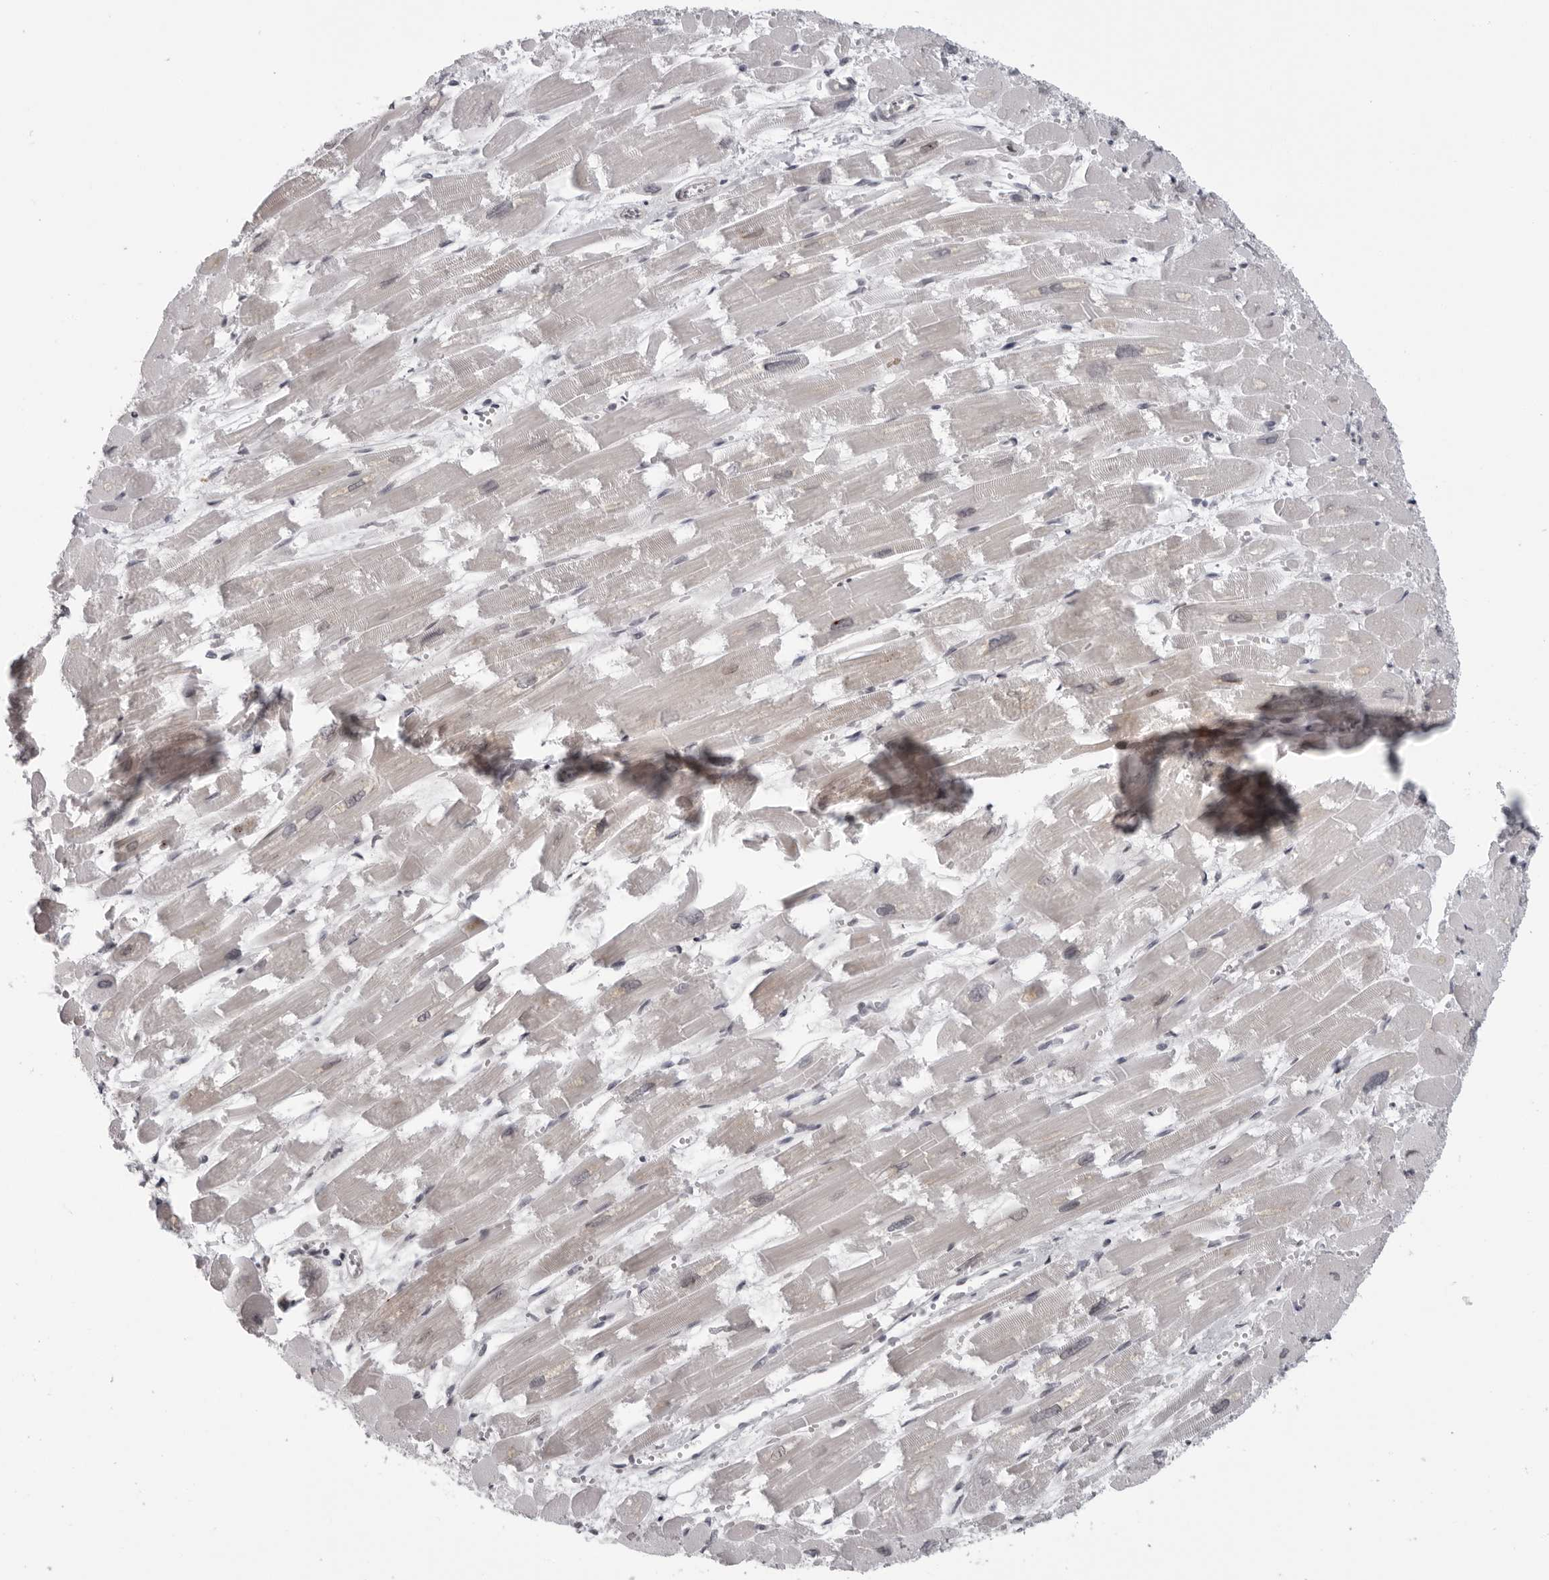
{"staining": {"intensity": "moderate", "quantity": "<25%", "location": "cytoplasmic/membranous"}, "tissue": "heart muscle", "cell_type": "Cardiomyocytes", "image_type": "normal", "snomed": [{"axis": "morphology", "description": "Normal tissue, NOS"}, {"axis": "topography", "description": "Heart"}], "caption": "Heart muscle stained for a protein reveals moderate cytoplasmic/membranous positivity in cardiomyocytes.", "gene": "GCSAML", "patient": {"sex": "male", "age": 54}}